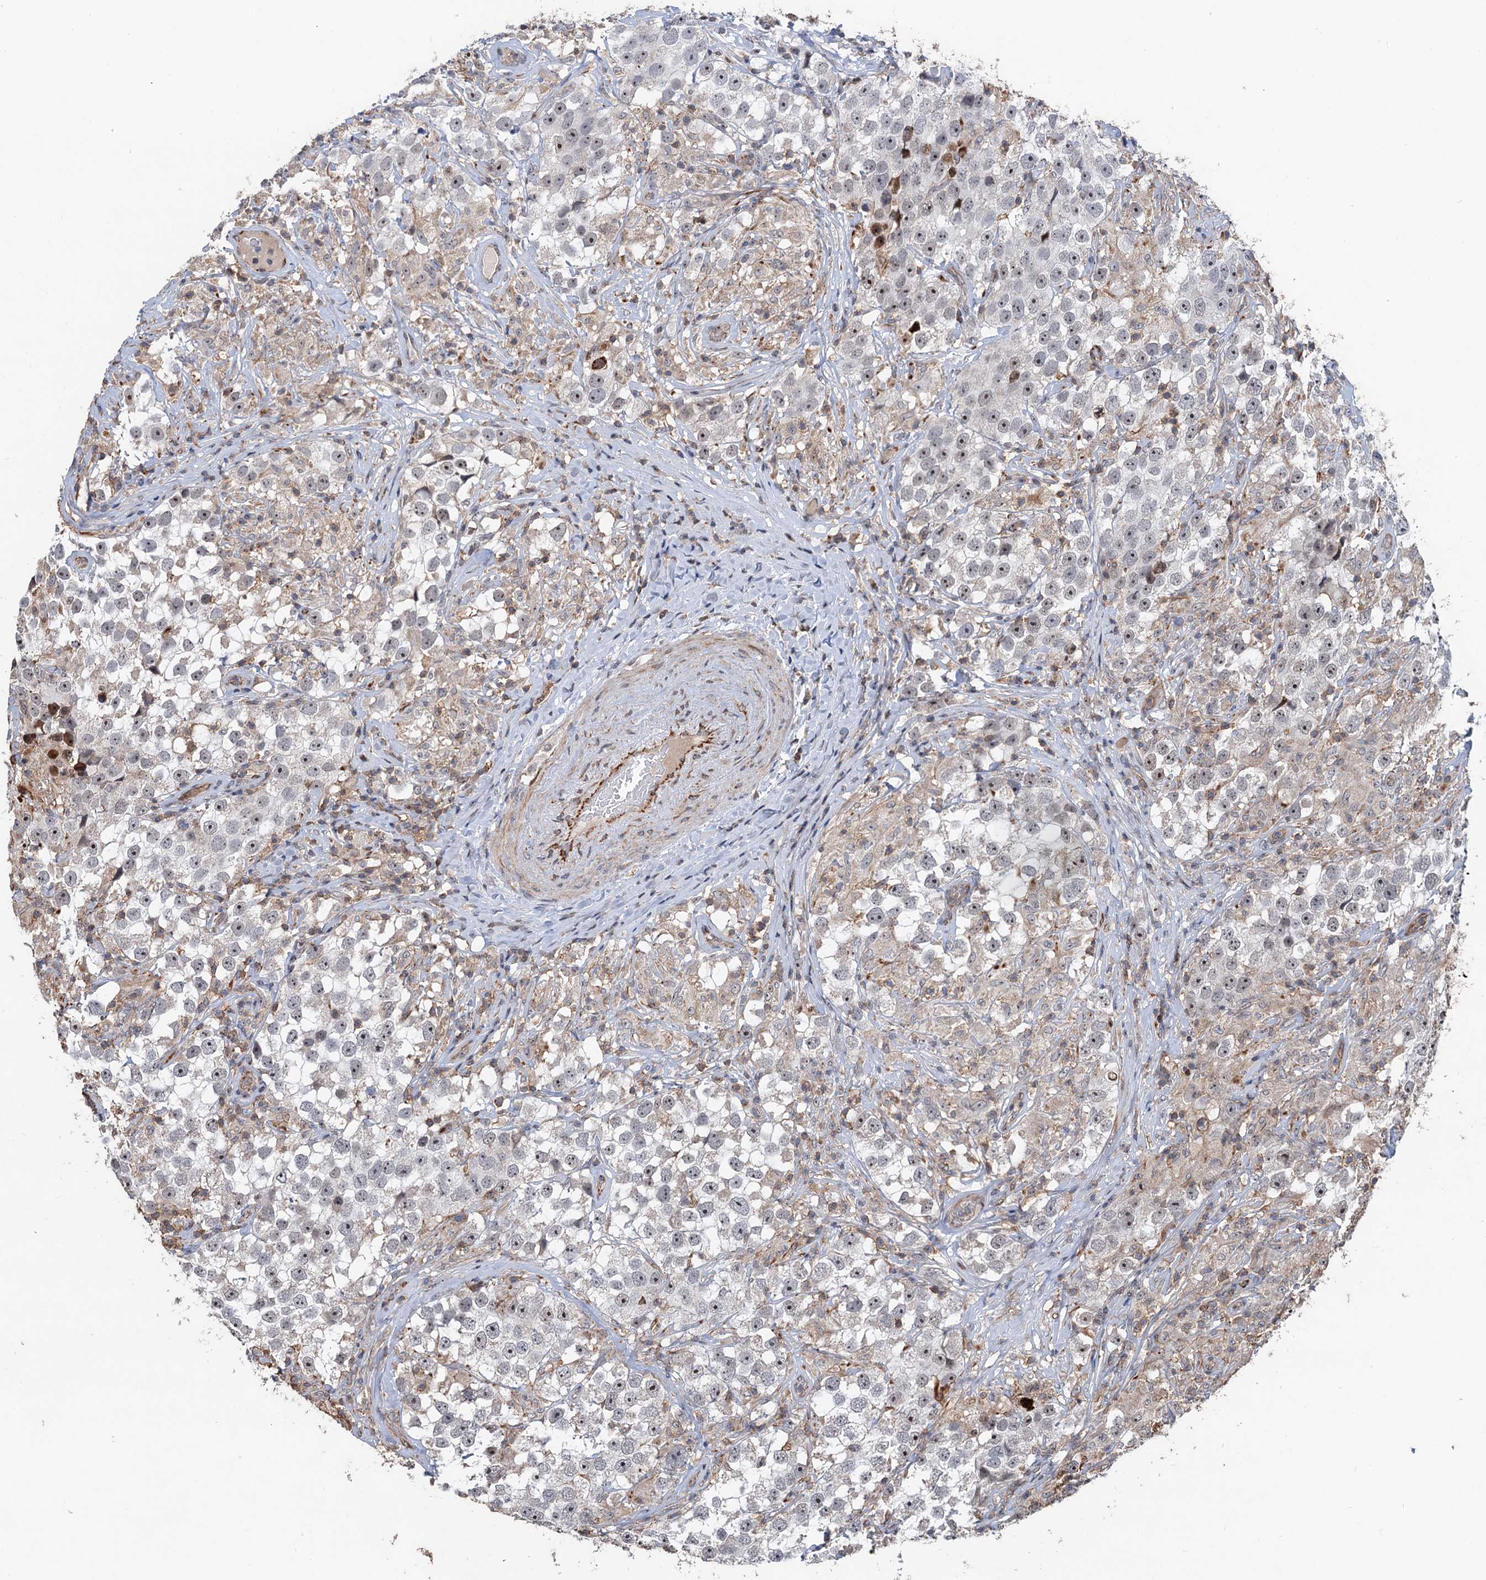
{"staining": {"intensity": "weak", "quantity": "25%-75%", "location": "nuclear"}, "tissue": "testis cancer", "cell_type": "Tumor cells", "image_type": "cancer", "snomed": [{"axis": "morphology", "description": "Seminoma, NOS"}, {"axis": "topography", "description": "Testis"}], "caption": "The micrograph shows a brown stain indicating the presence of a protein in the nuclear of tumor cells in testis cancer.", "gene": "TMA16", "patient": {"sex": "male", "age": 46}}